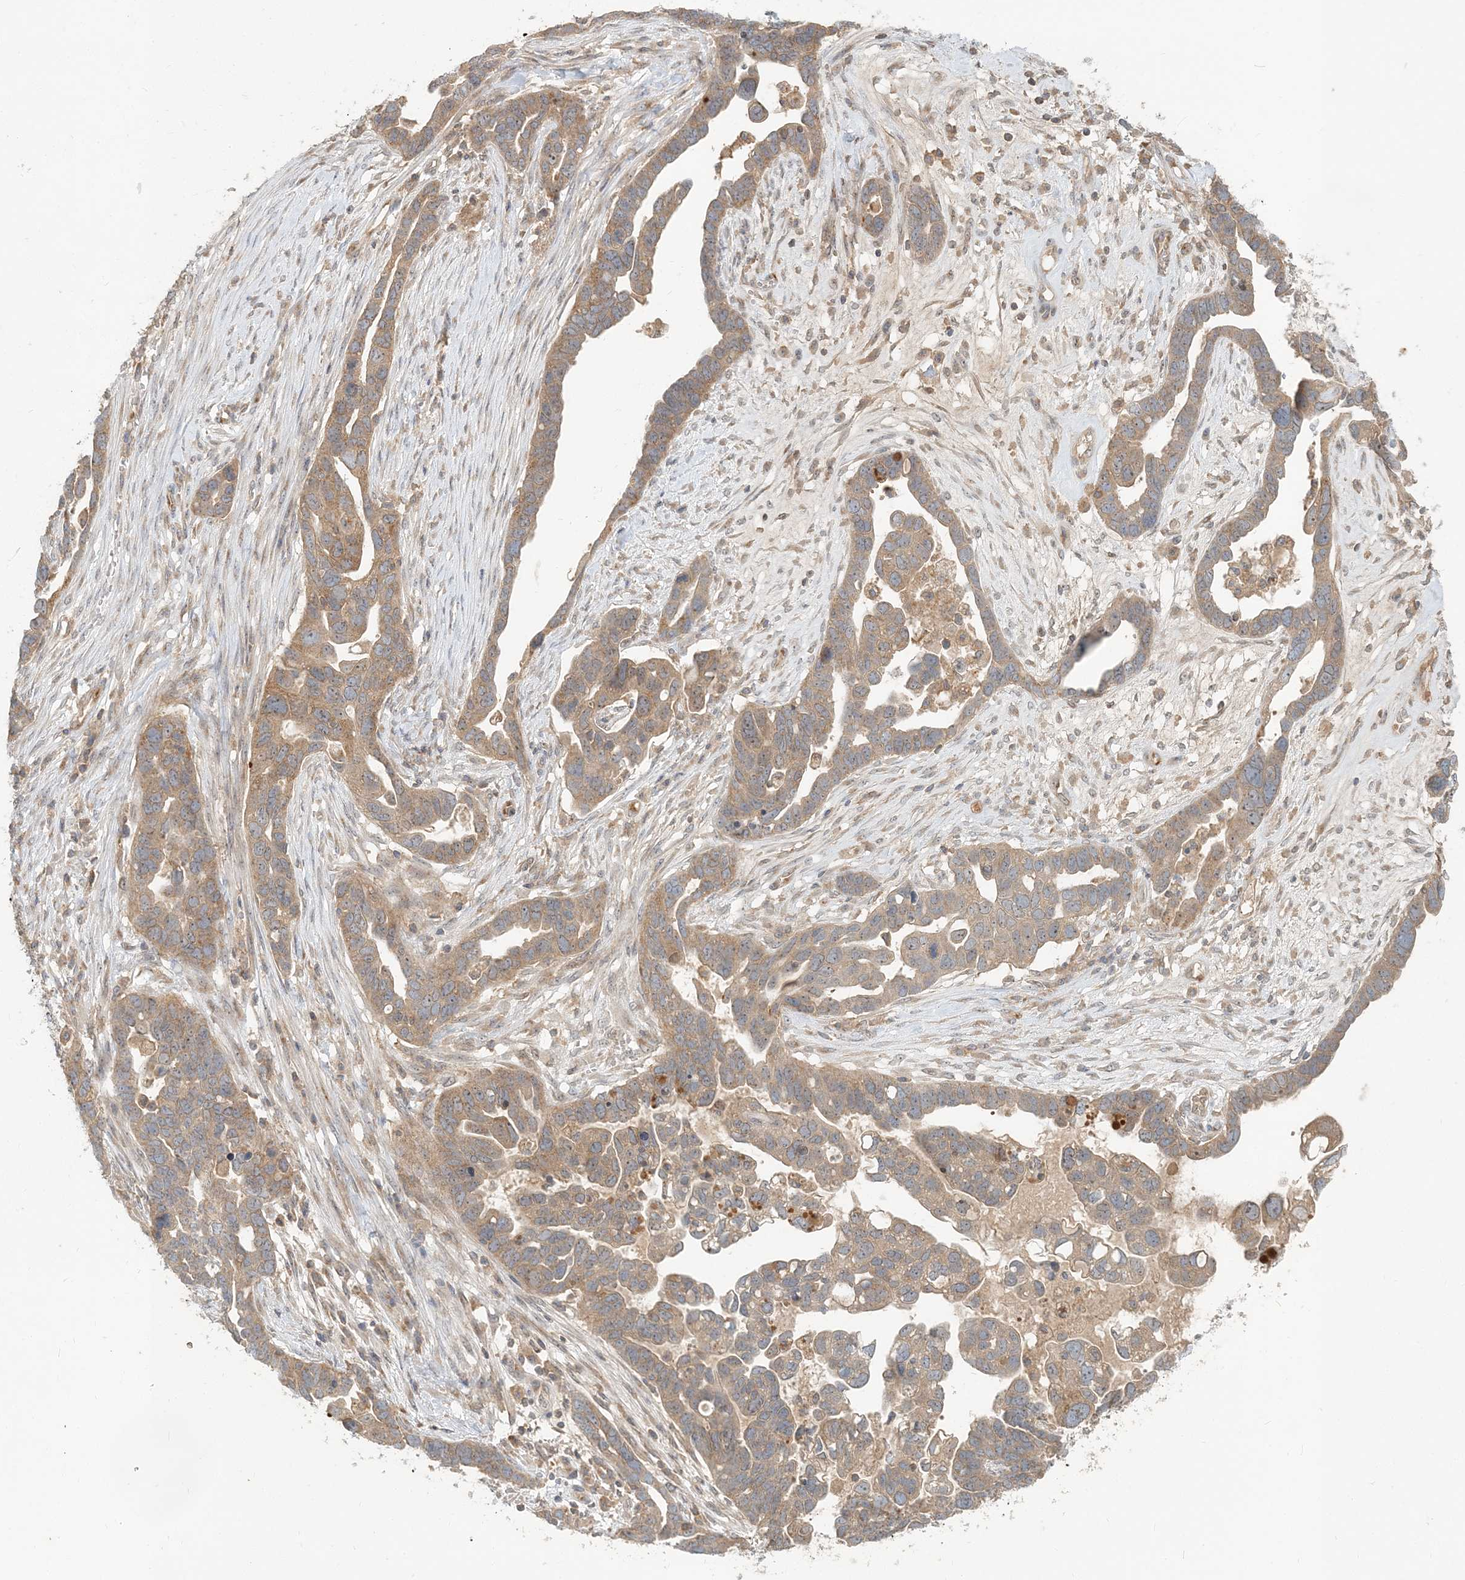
{"staining": {"intensity": "weak", "quantity": ">75%", "location": "cytoplasmic/membranous"}, "tissue": "ovarian cancer", "cell_type": "Tumor cells", "image_type": "cancer", "snomed": [{"axis": "morphology", "description": "Cystadenocarcinoma, serous, NOS"}, {"axis": "topography", "description": "Ovary"}], "caption": "Immunohistochemistry (IHC) histopathology image of neoplastic tissue: human ovarian cancer stained using immunohistochemistry (IHC) shows low levels of weak protein expression localized specifically in the cytoplasmic/membranous of tumor cells, appearing as a cytoplasmic/membranous brown color.", "gene": "AP1AR", "patient": {"sex": "female", "age": 54}}